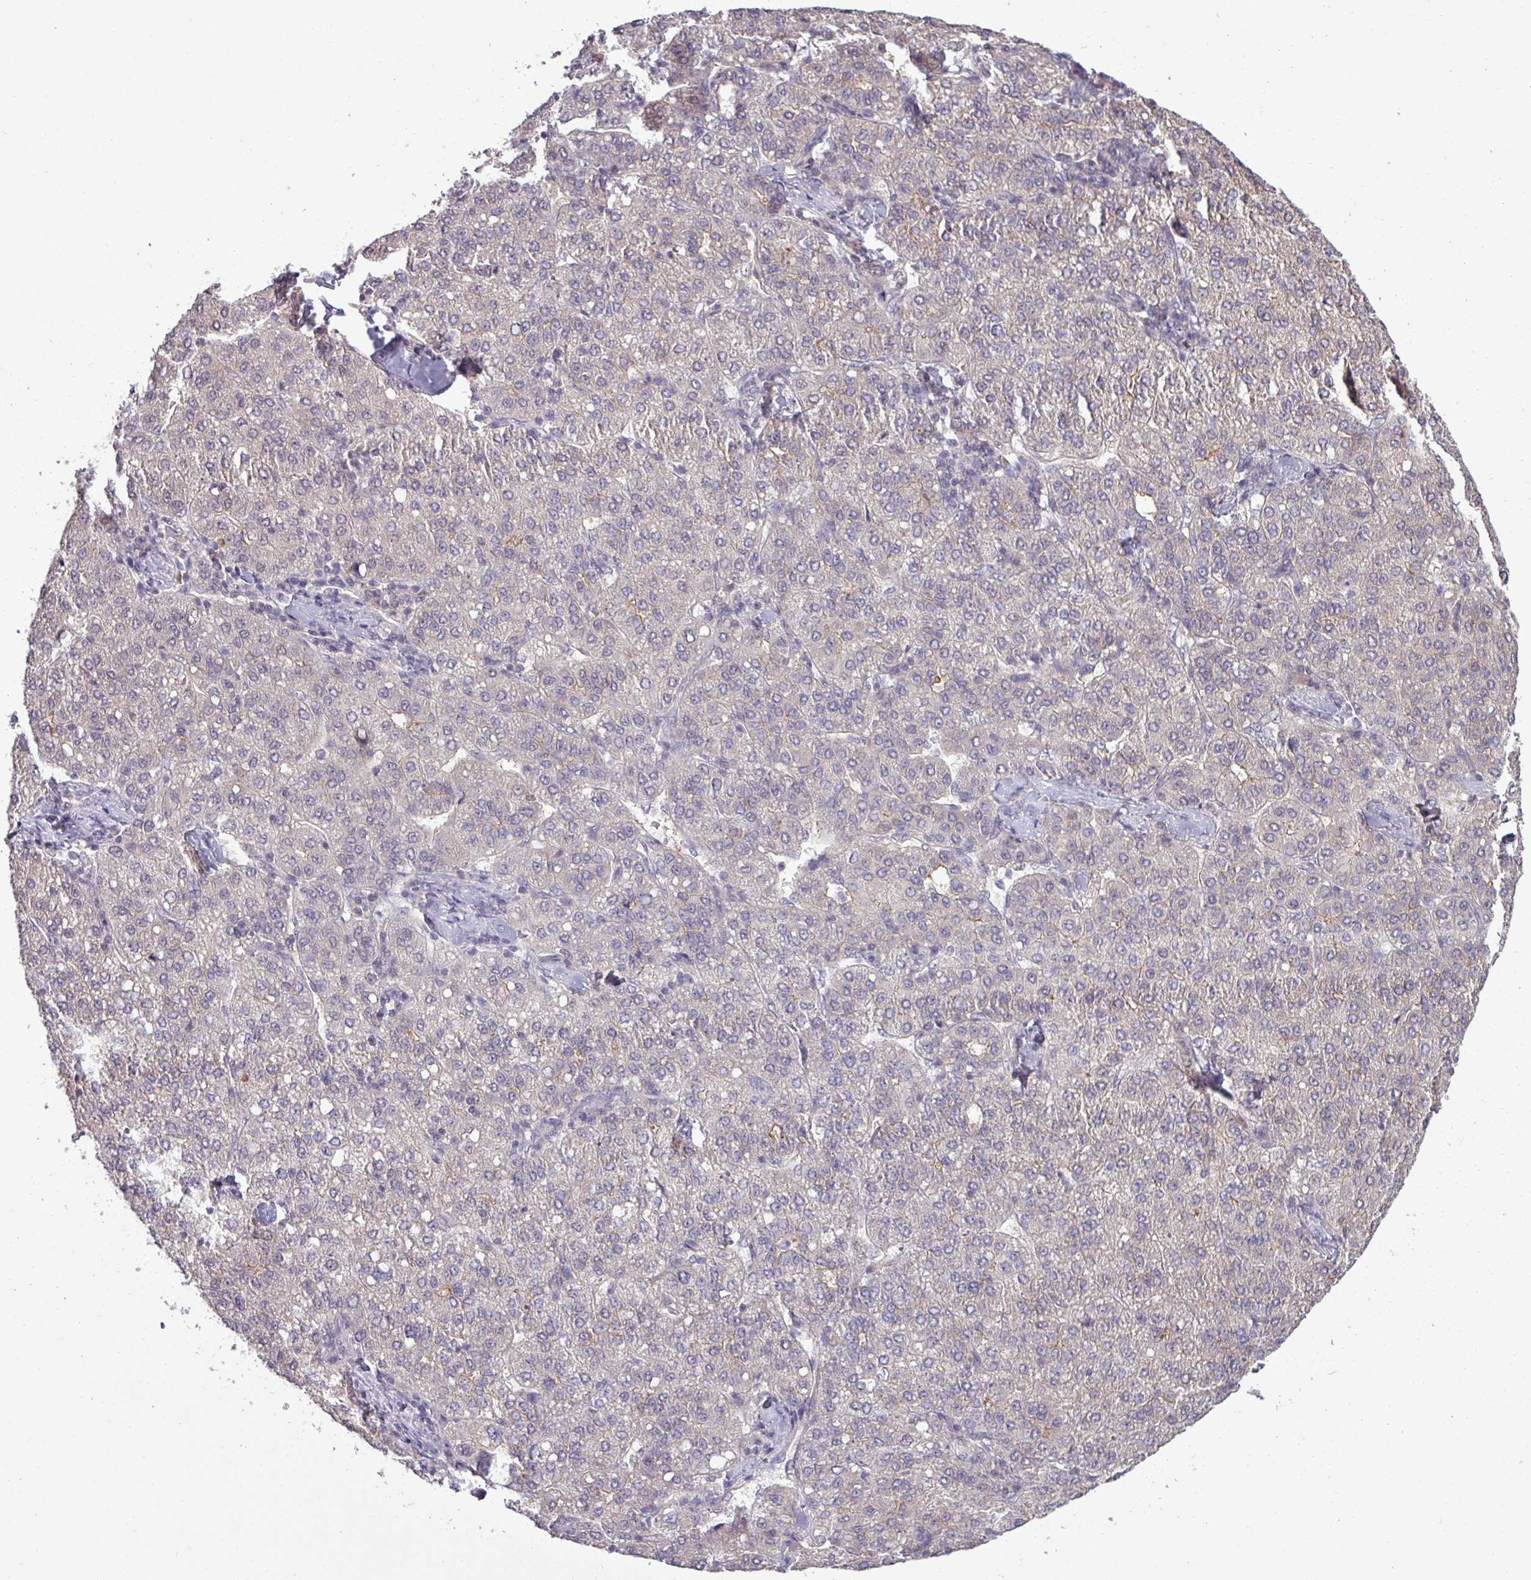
{"staining": {"intensity": "negative", "quantity": "none", "location": "none"}, "tissue": "liver cancer", "cell_type": "Tumor cells", "image_type": "cancer", "snomed": [{"axis": "morphology", "description": "Carcinoma, Hepatocellular, NOS"}, {"axis": "topography", "description": "Liver"}], "caption": "Hepatocellular carcinoma (liver) was stained to show a protein in brown. There is no significant staining in tumor cells. Nuclei are stained in blue.", "gene": "RIPPLY1", "patient": {"sex": "male", "age": 65}}